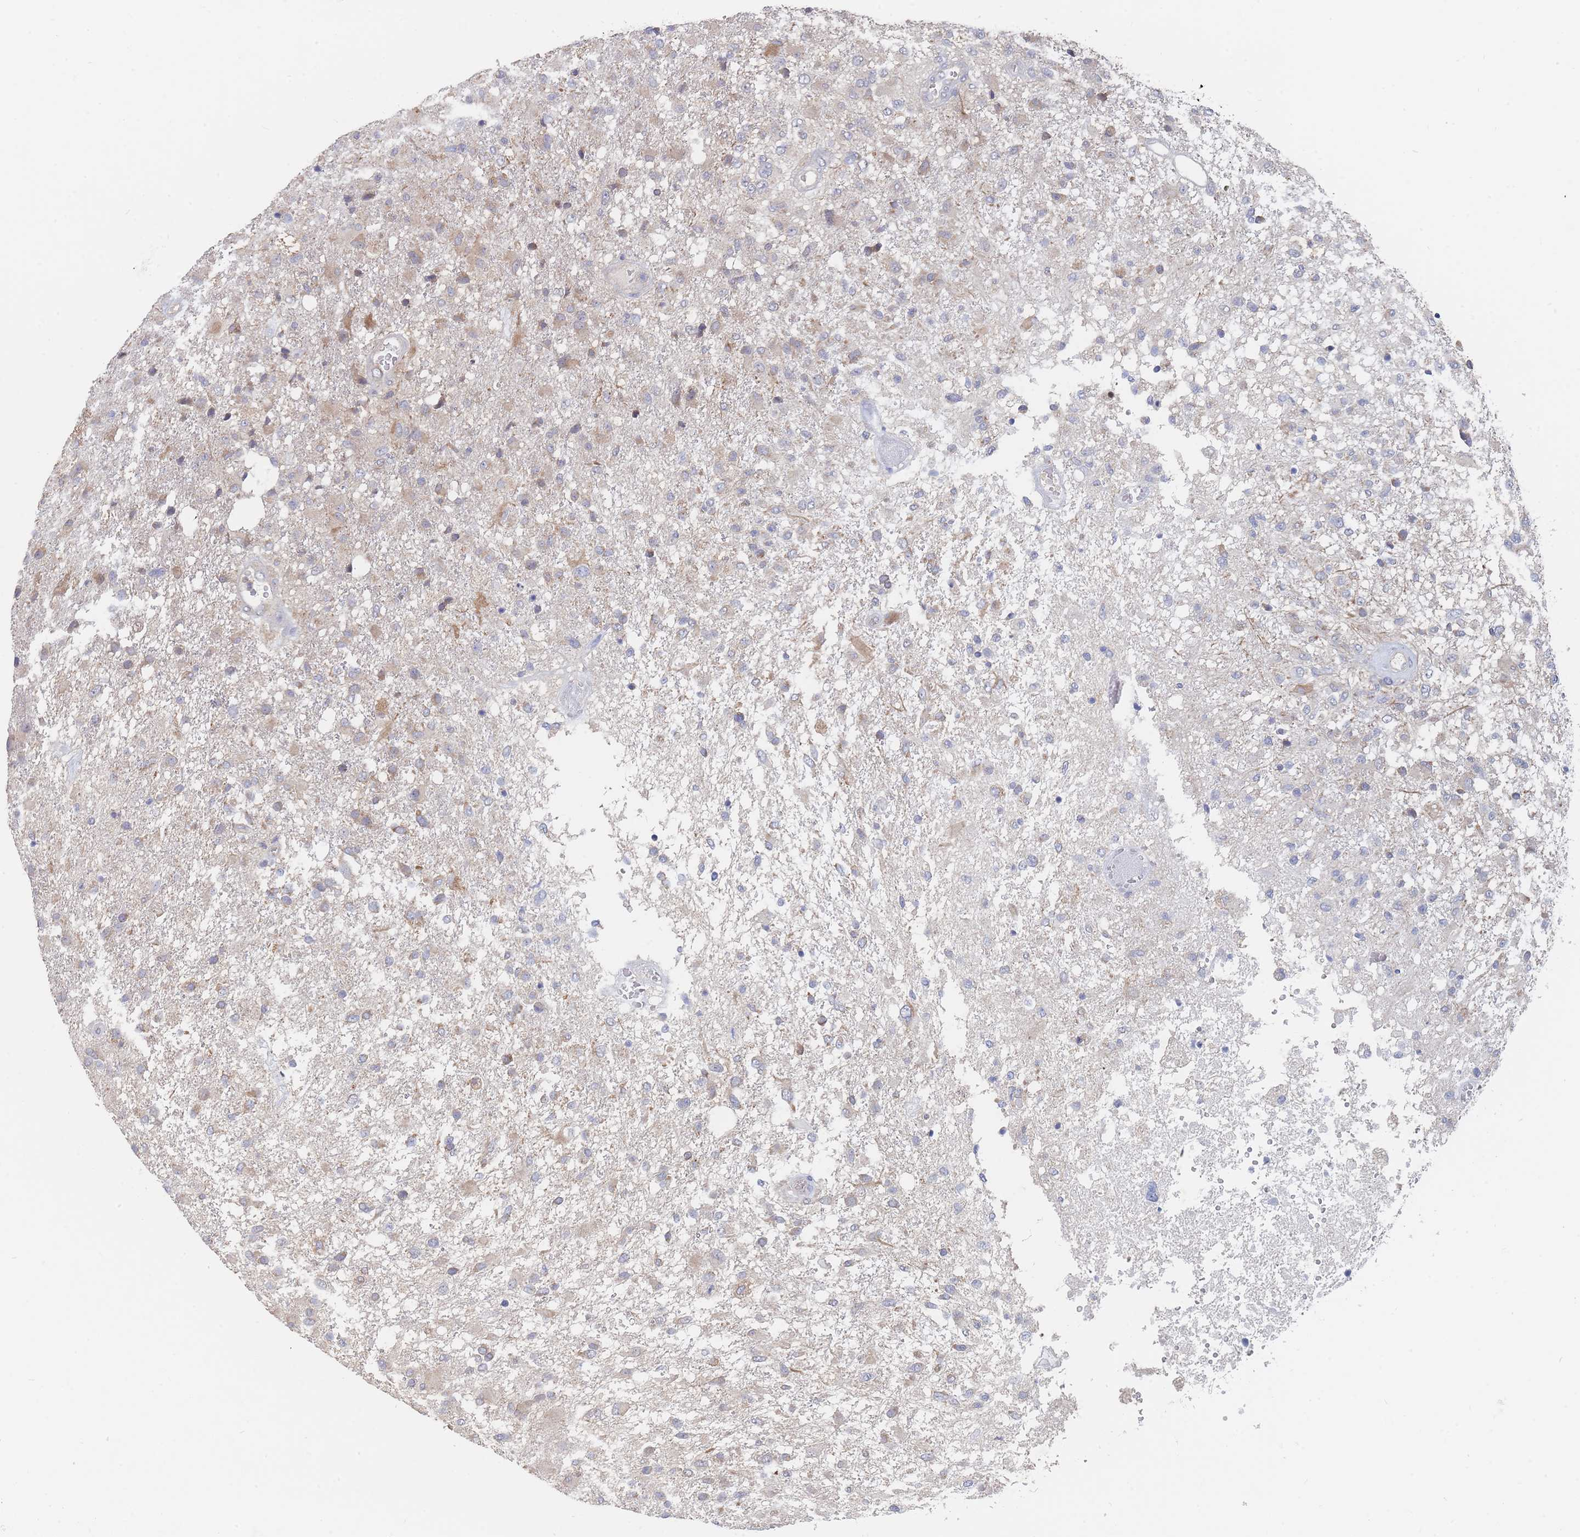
{"staining": {"intensity": "negative", "quantity": "none", "location": "none"}, "tissue": "glioma", "cell_type": "Tumor cells", "image_type": "cancer", "snomed": [{"axis": "morphology", "description": "Glioma, malignant, High grade"}, {"axis": "topography", "description": "Brain"}], "caption": "Immunohistochemistry (IHC) of glioma exhibits no positivity in tumor cells.", "gene": "PPP6C", "patient": {"sex": "female", "age": 74}}